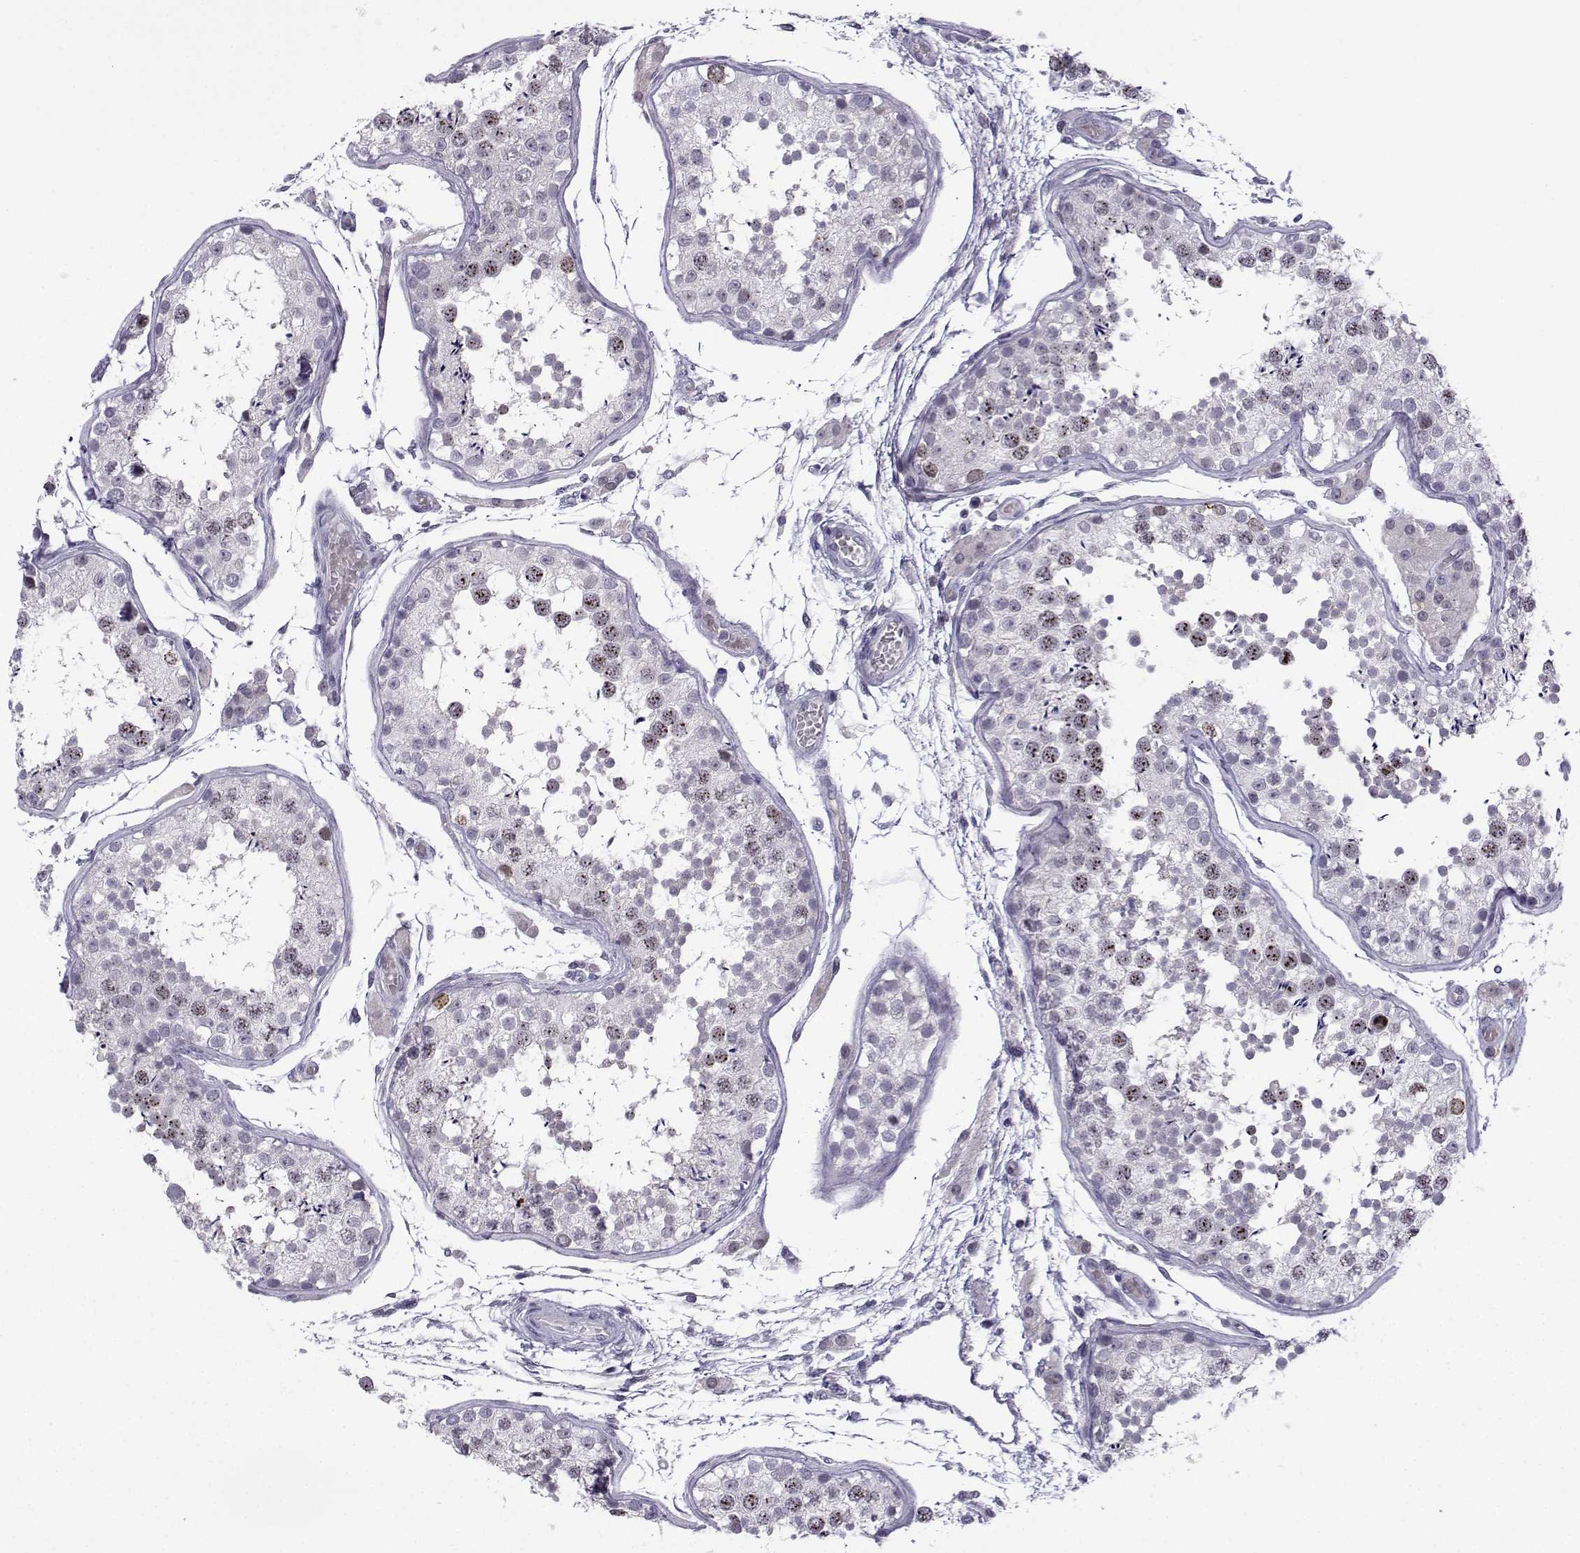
{"staining": {"intensity": "strong", "quantity": "<25%", "location": "nuclear"}, "tissue": "testis", "cell_type": "Cells in seminiferous ducts", "image_type": "normal", "snomed": [{"axis": "morphology", "description": "Normal tissue, NOS"}, {"axis": "topography", "description": "Testis"}], "caption": "Immunohistochemistry (IHC) micrograph of benign human testis stained for a protein (brown), which displays medium levels of strong nuclear staining in approximately <25% of cells in seminiferous ducts.", "gene": "INCENP", "patient": {"sex": "male", "age": 29}}